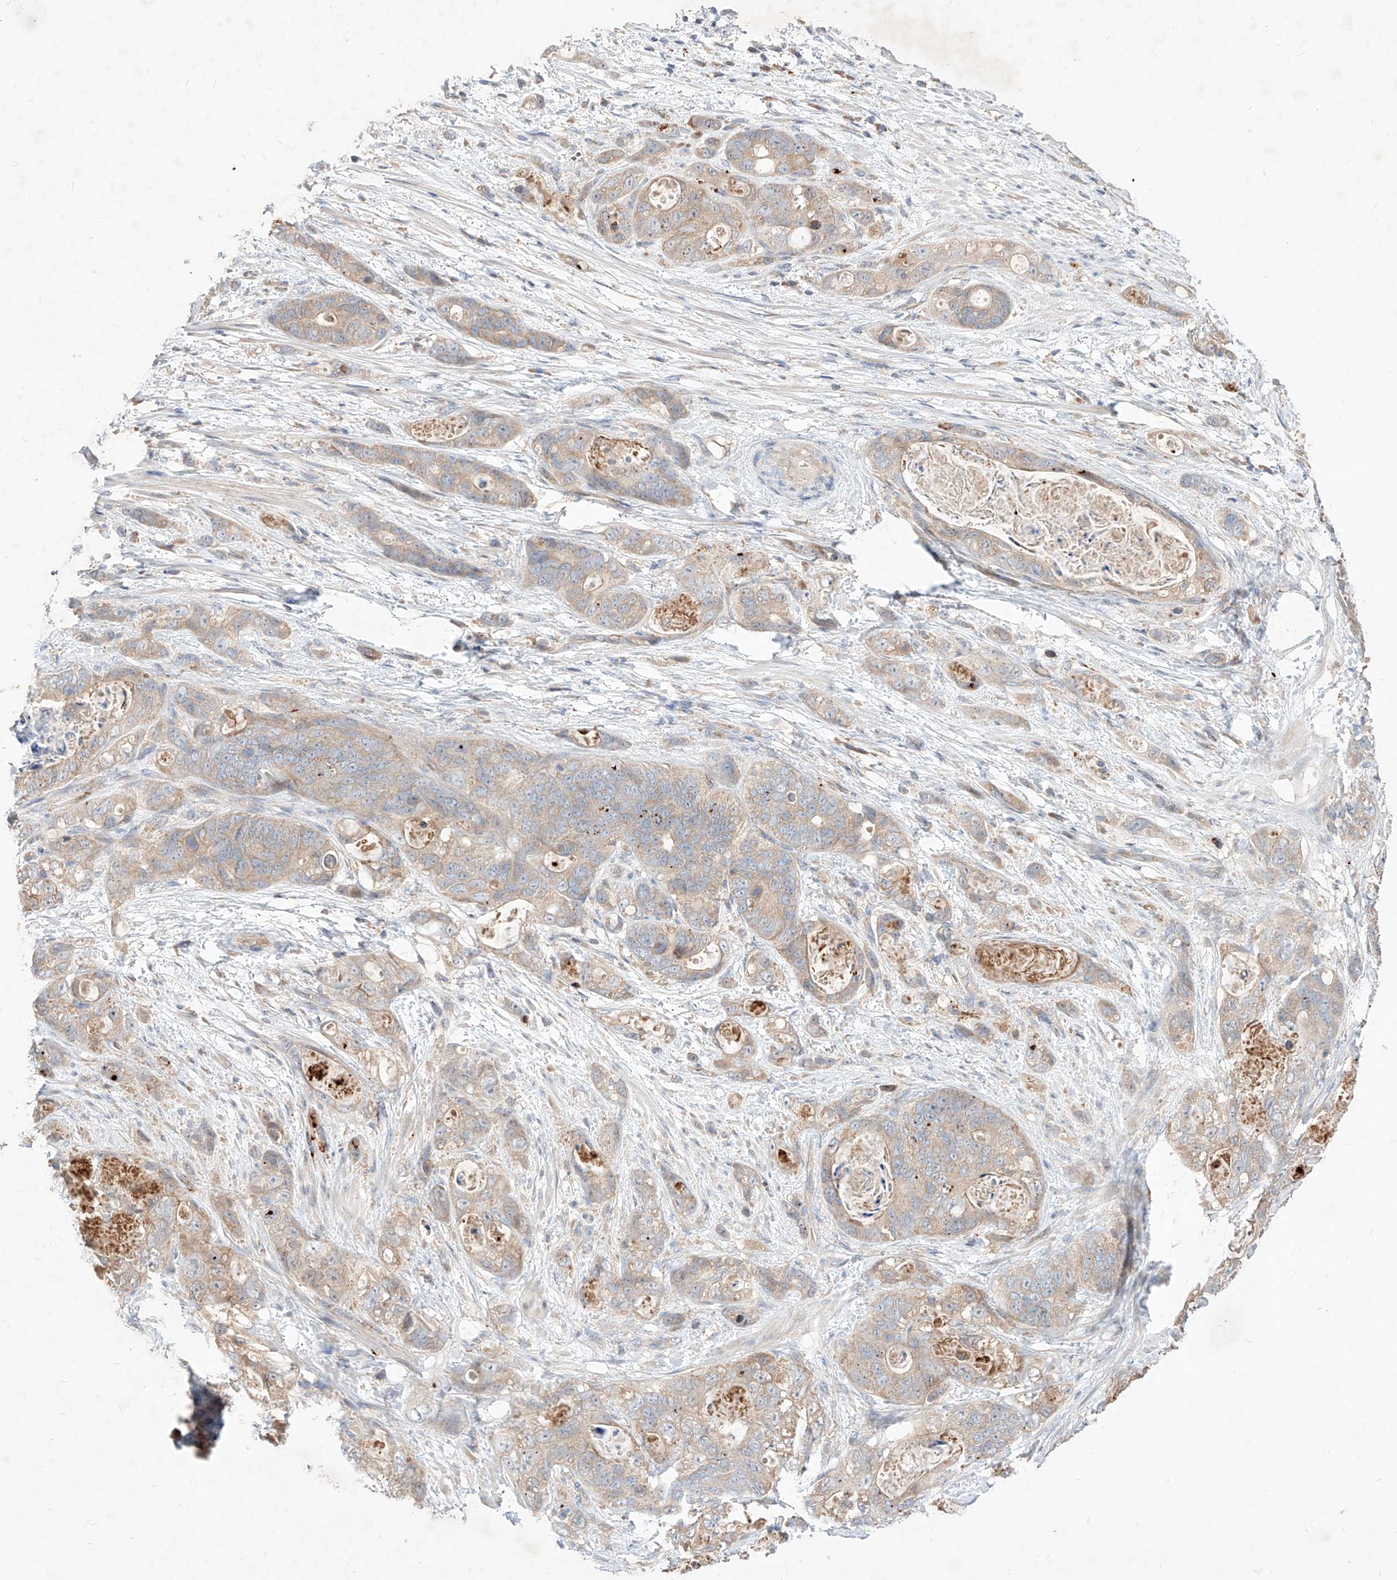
{"staining": {"intensity": "weak", "quantity": ">75%", "location": "cytoplasmic/membranous"}, "tissue": "stomach cancer", "cell_type": "Tumor cells", "image_type": "cancer", "snomed": [{"axis": "morphology", "description": "Normal tissue, NOS"}, {"axis": "morphology", "description": "Adenocarcinoma, NOS"}, {"axis": "topography", "description": "Stomach"}], "caption": "Immunohistochemistry (IHC) (DAB (3,3'-diaminobenzidine)) staining of human stomach cancer demonstrates weak cytoplasmic/membranous protein positivity in about >75% of tumor cells.", "gene": "TSNAX", "patient": {"sex": "female", "age": 89}}